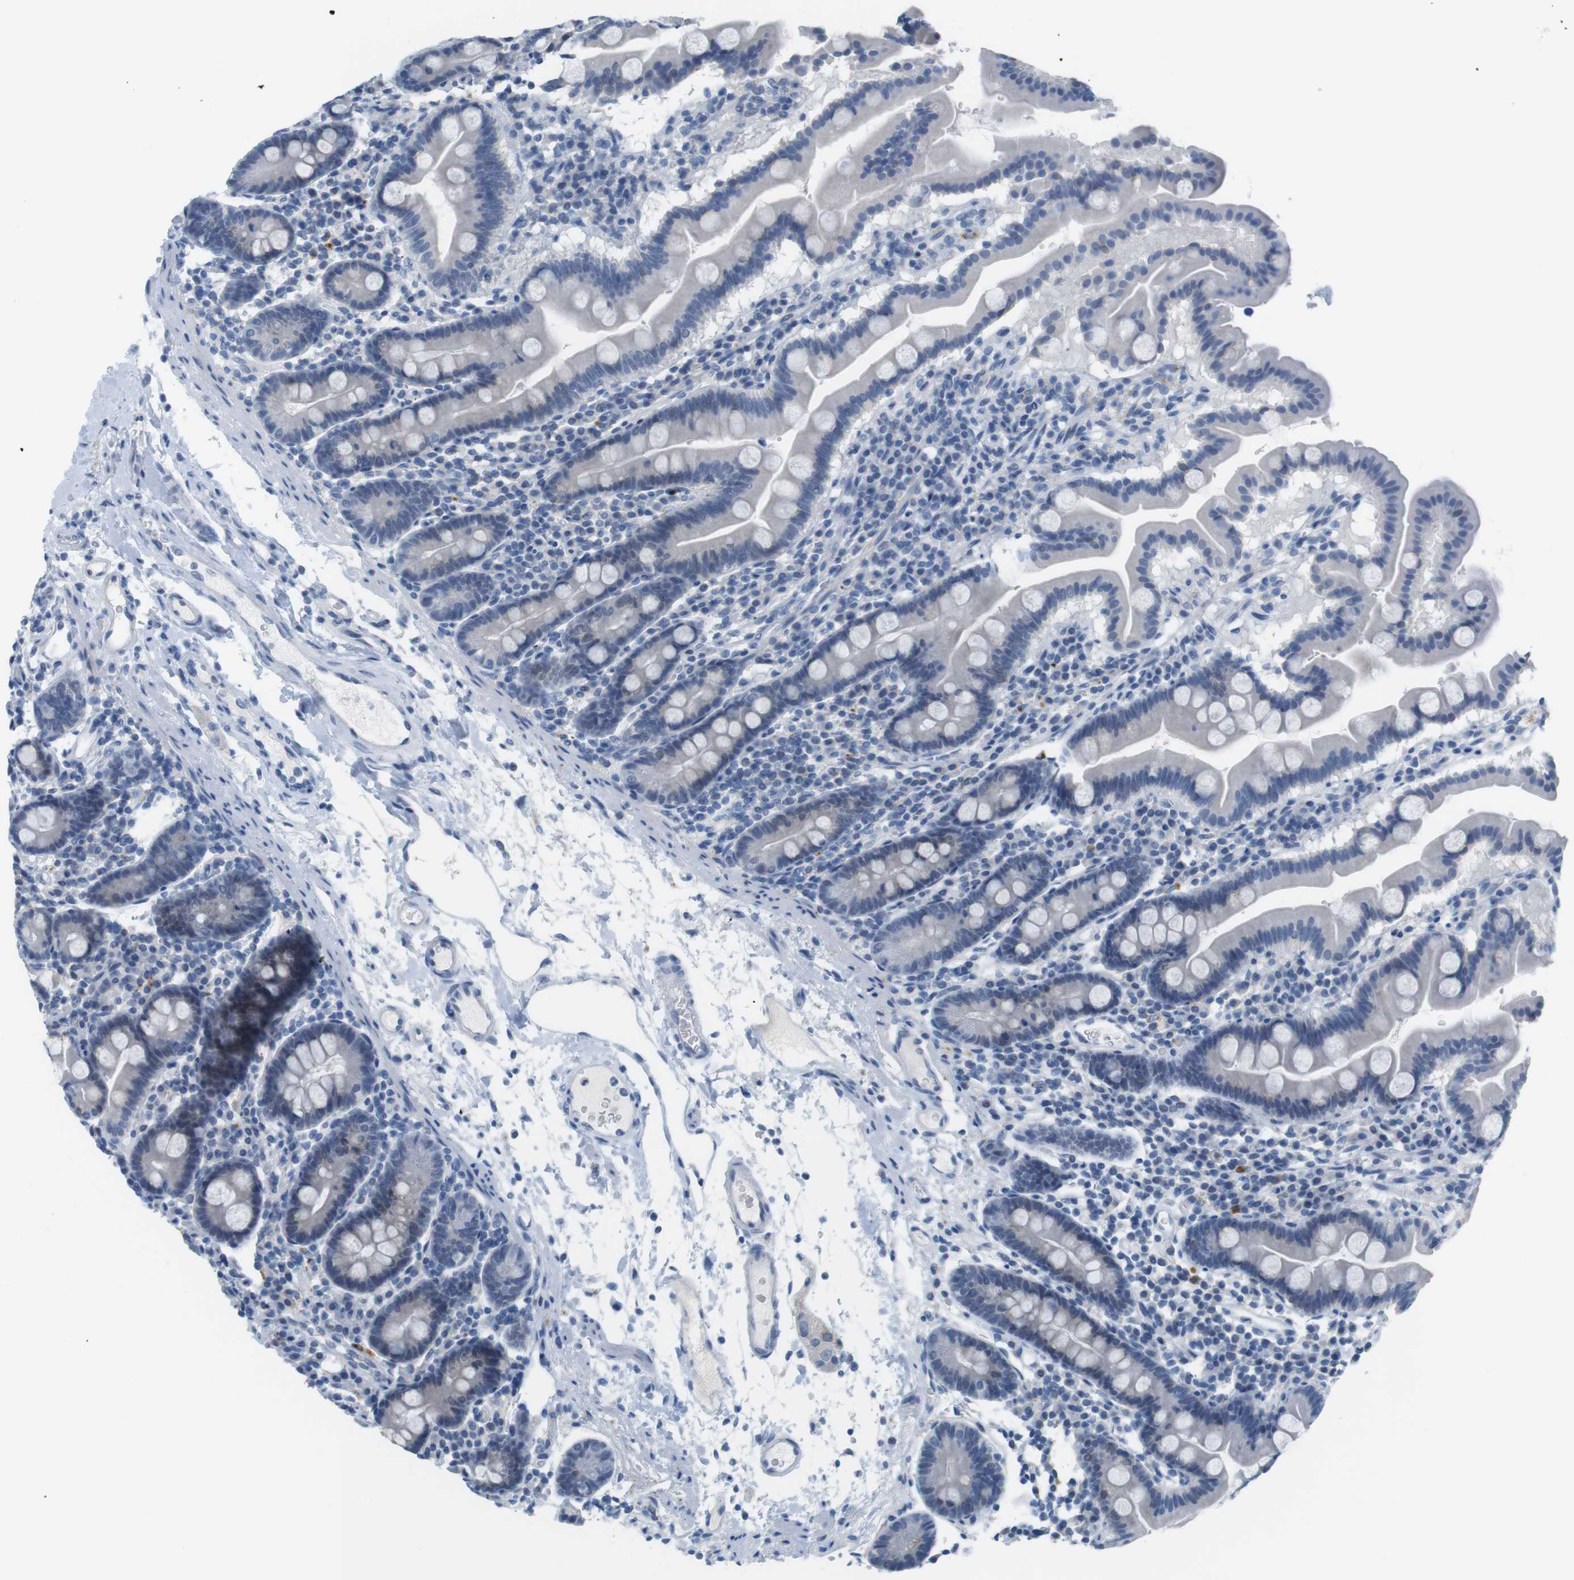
{"staining": {"intensity": "negative", "quantity": "none", "location": "none"}, "tissue": "duodenum", "cell_type": "Glandular cells", "image_type": "normal", "snomed": [{"axis": "morphology", "description": "Normal tissue, NOS"}, {"axis": "topography", "description": "Duodenum"}], "caption": "Protein analysis of unremarkable duodenum demonstrates no significant staining in glandular cells. (Stains: DAB immunohistochemistry (IHC) with hematoxylin counter stain, Microscopy: brightfield microscopy at high magnification).", "gene": "YIPF1", "patient": {"sex": "male", "age": 50}}